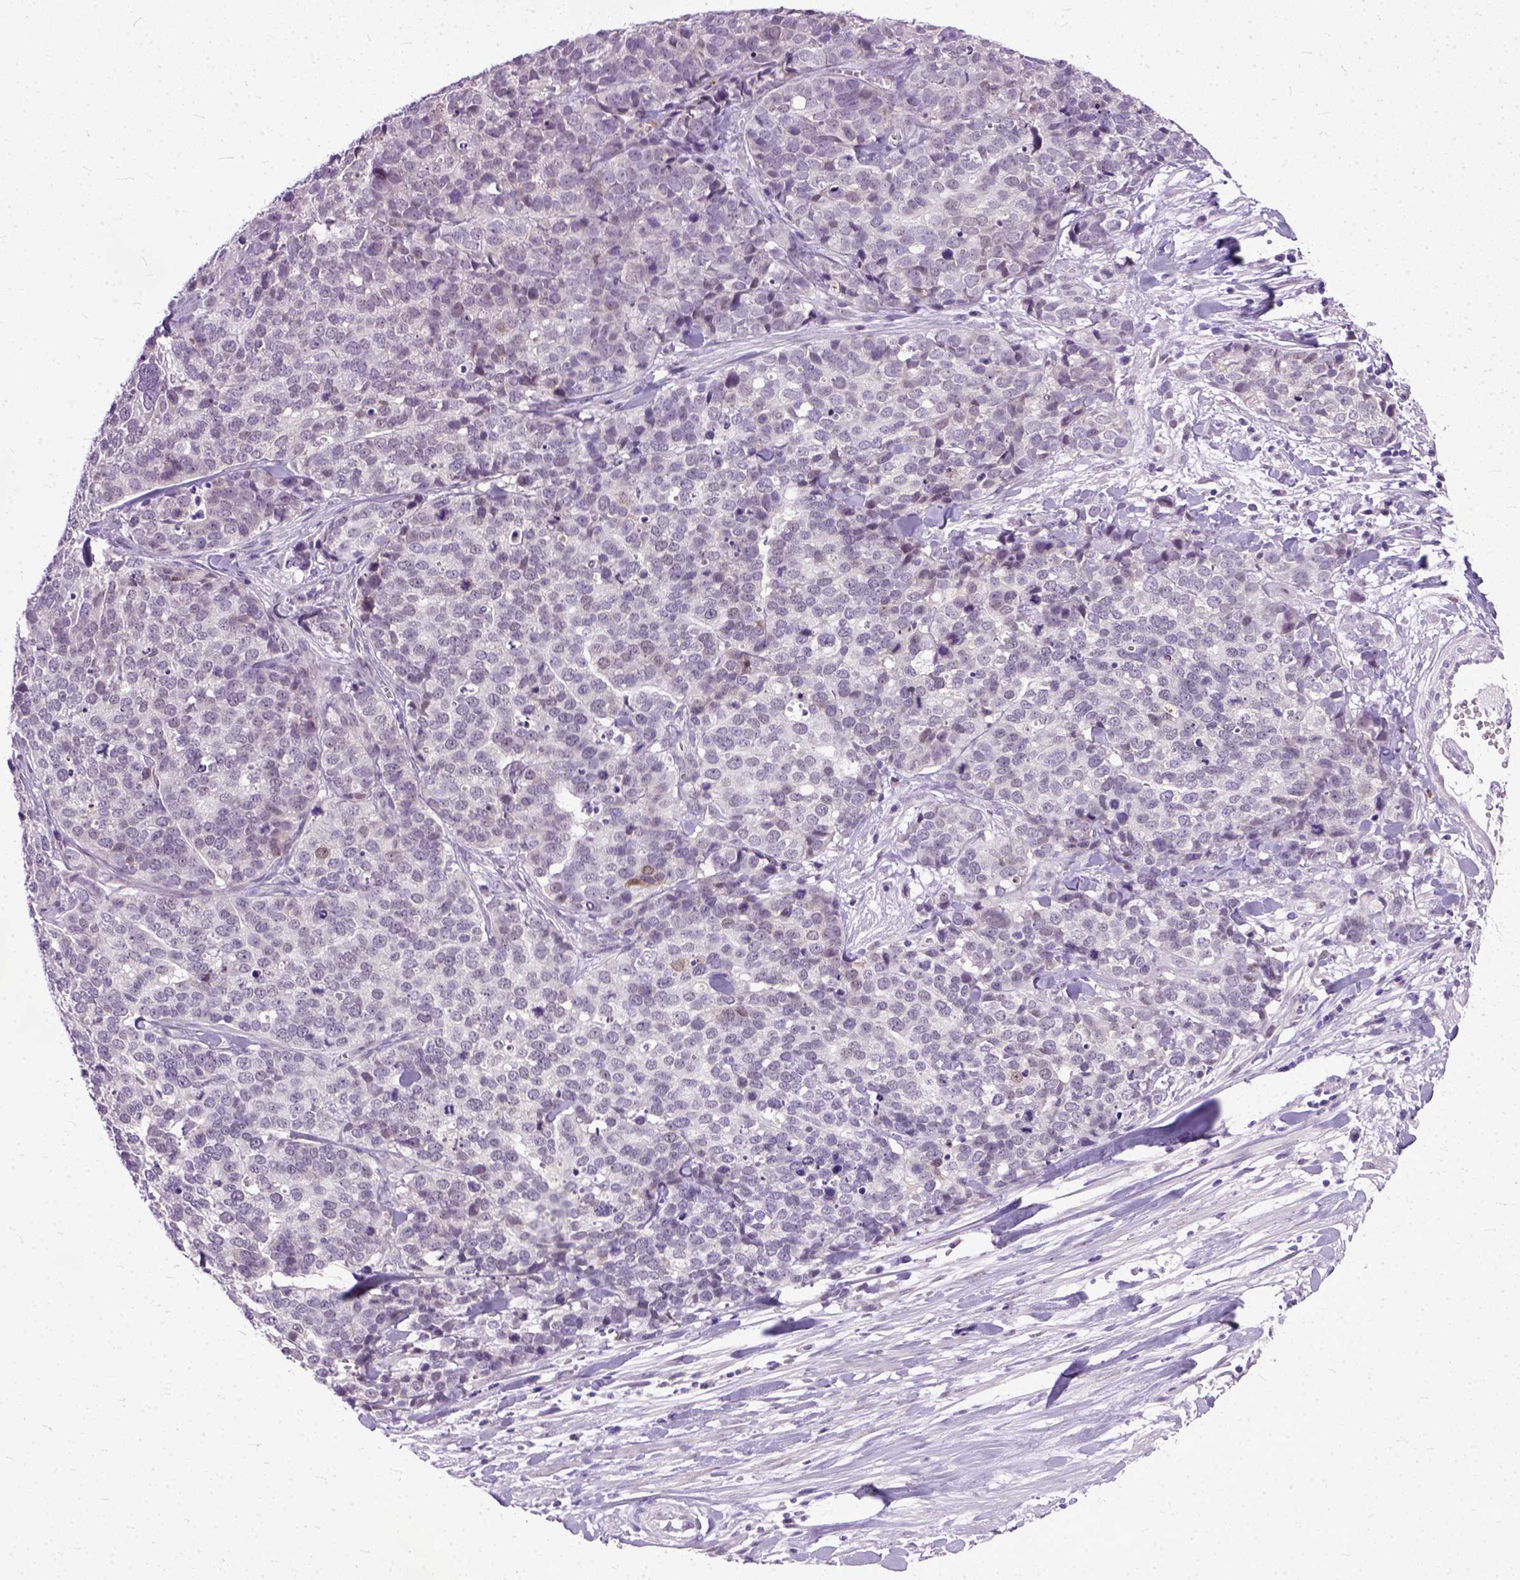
{"staining": {"intensity": "negative", "quantity": "none", "location": "none"}, "tissue": "ovarian cancer", "cell_type": "Tumor cells", "image_type": "cancer", "snomed": [{"axis": "morphology", "description": "Carcinoma, endometroid"}, {"axis": "topography", "description": "Ovary"}], "caption": "Photomicrograph shows no significant protein positivity in tumor cells of ovarian endometroid carcinoma.", "gene": "TCEAL7", "patient": {"sex": "female", "age": 65}}